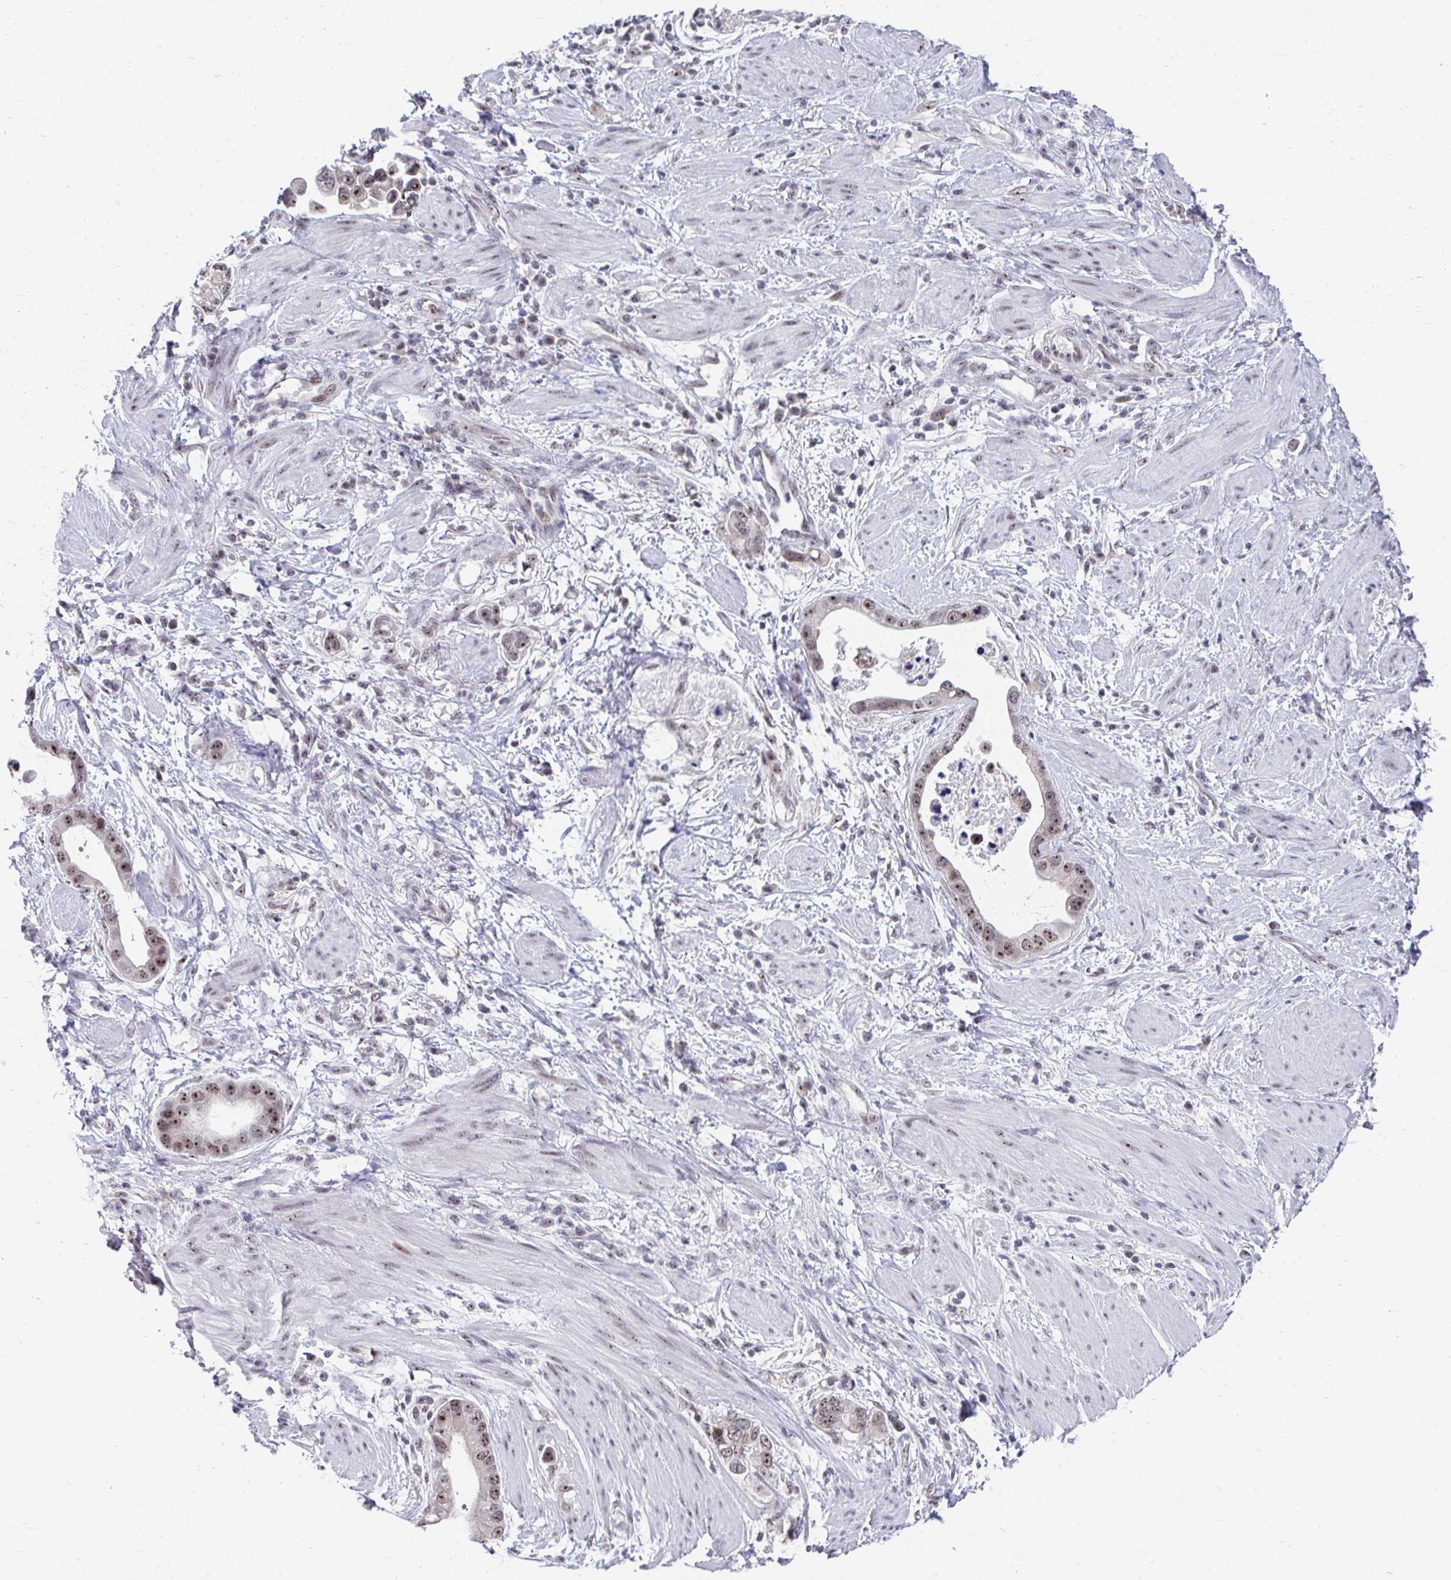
{"staining": {"intensity": "moderate", "quantity": ">75%", "location": "nuclear"}, "tissue": "stomach cancer", "cell_type": "Tumor cells", "image_type": "cancer", "snomed": [{"axis": "morphology", "description": "Adenocarcinoma, NOS"}, {"axis": "topography", "description": "Stomach, lower"}], "caption": "The immunohistochemical stain shows moderate nuclear staining in tumor cells of stomach cancer (adenocarcinoma) tissue.", "gene": "HIRA", "patient": {"sex": "female", "age": 93}}